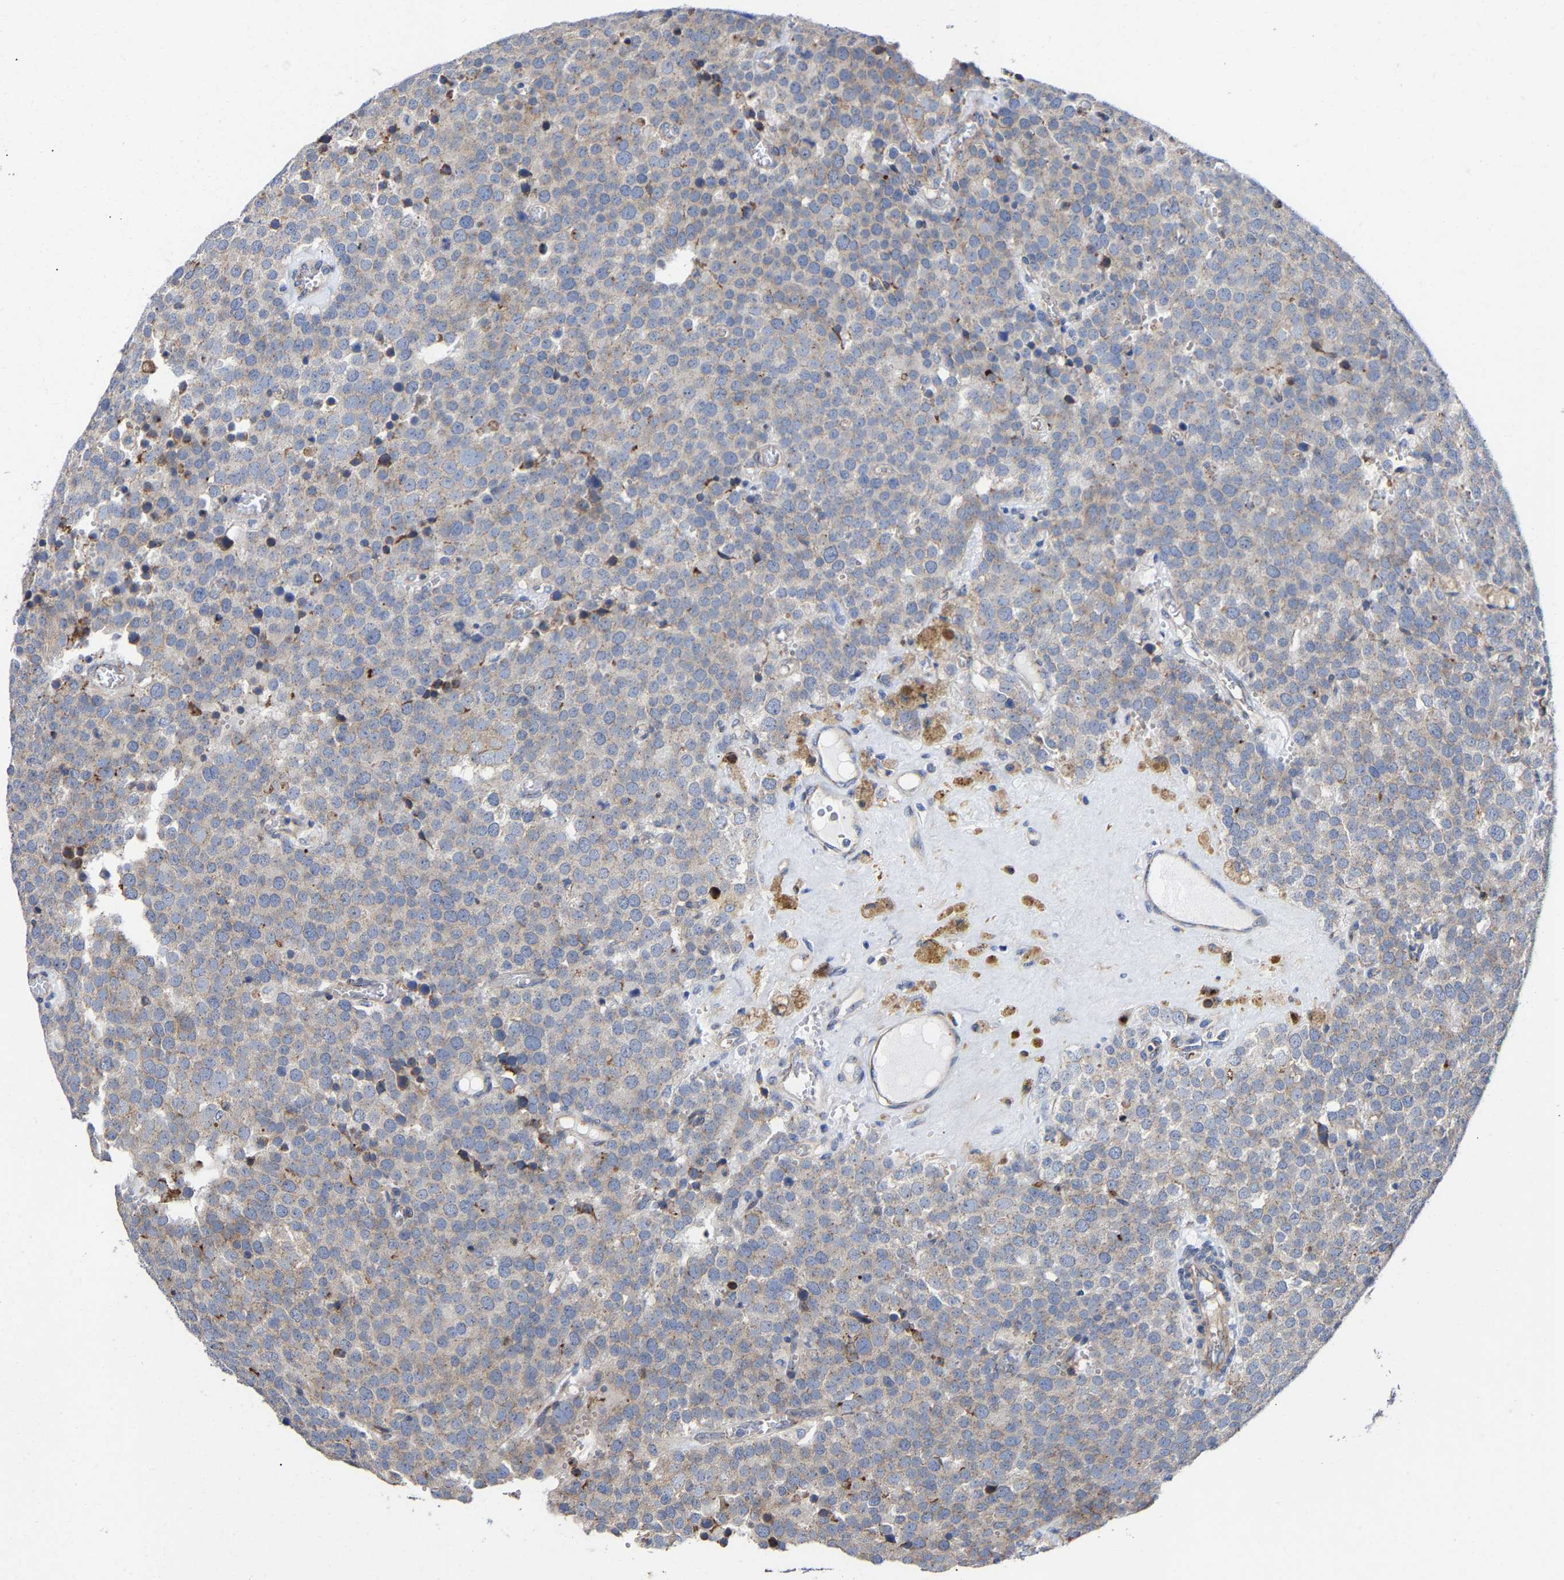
{"staining": {"intensity": "moderate", "quantity": "<25%", "location": "cytoplasmic/membranous"}, "tissue": "testis cancer", "cell_type": "Tumor cells", "image_type": "cancer", "snomed": [{"axis": "morphology", "description": "Normal tissue, NOS"}, {"axis": "morphology", "description": "Seminoma, NOS"}, {"axis": "topography", "description": "Testis"}], "caption": "Moderate cytoplasmic/membranous expression for a protein is appreciated in about <25% of tumor cells of testis cancer (seminoma) using immunohistochemistry.", "gene": "PPP1R15A", "patient": {"sex": "male", "age": 71}}